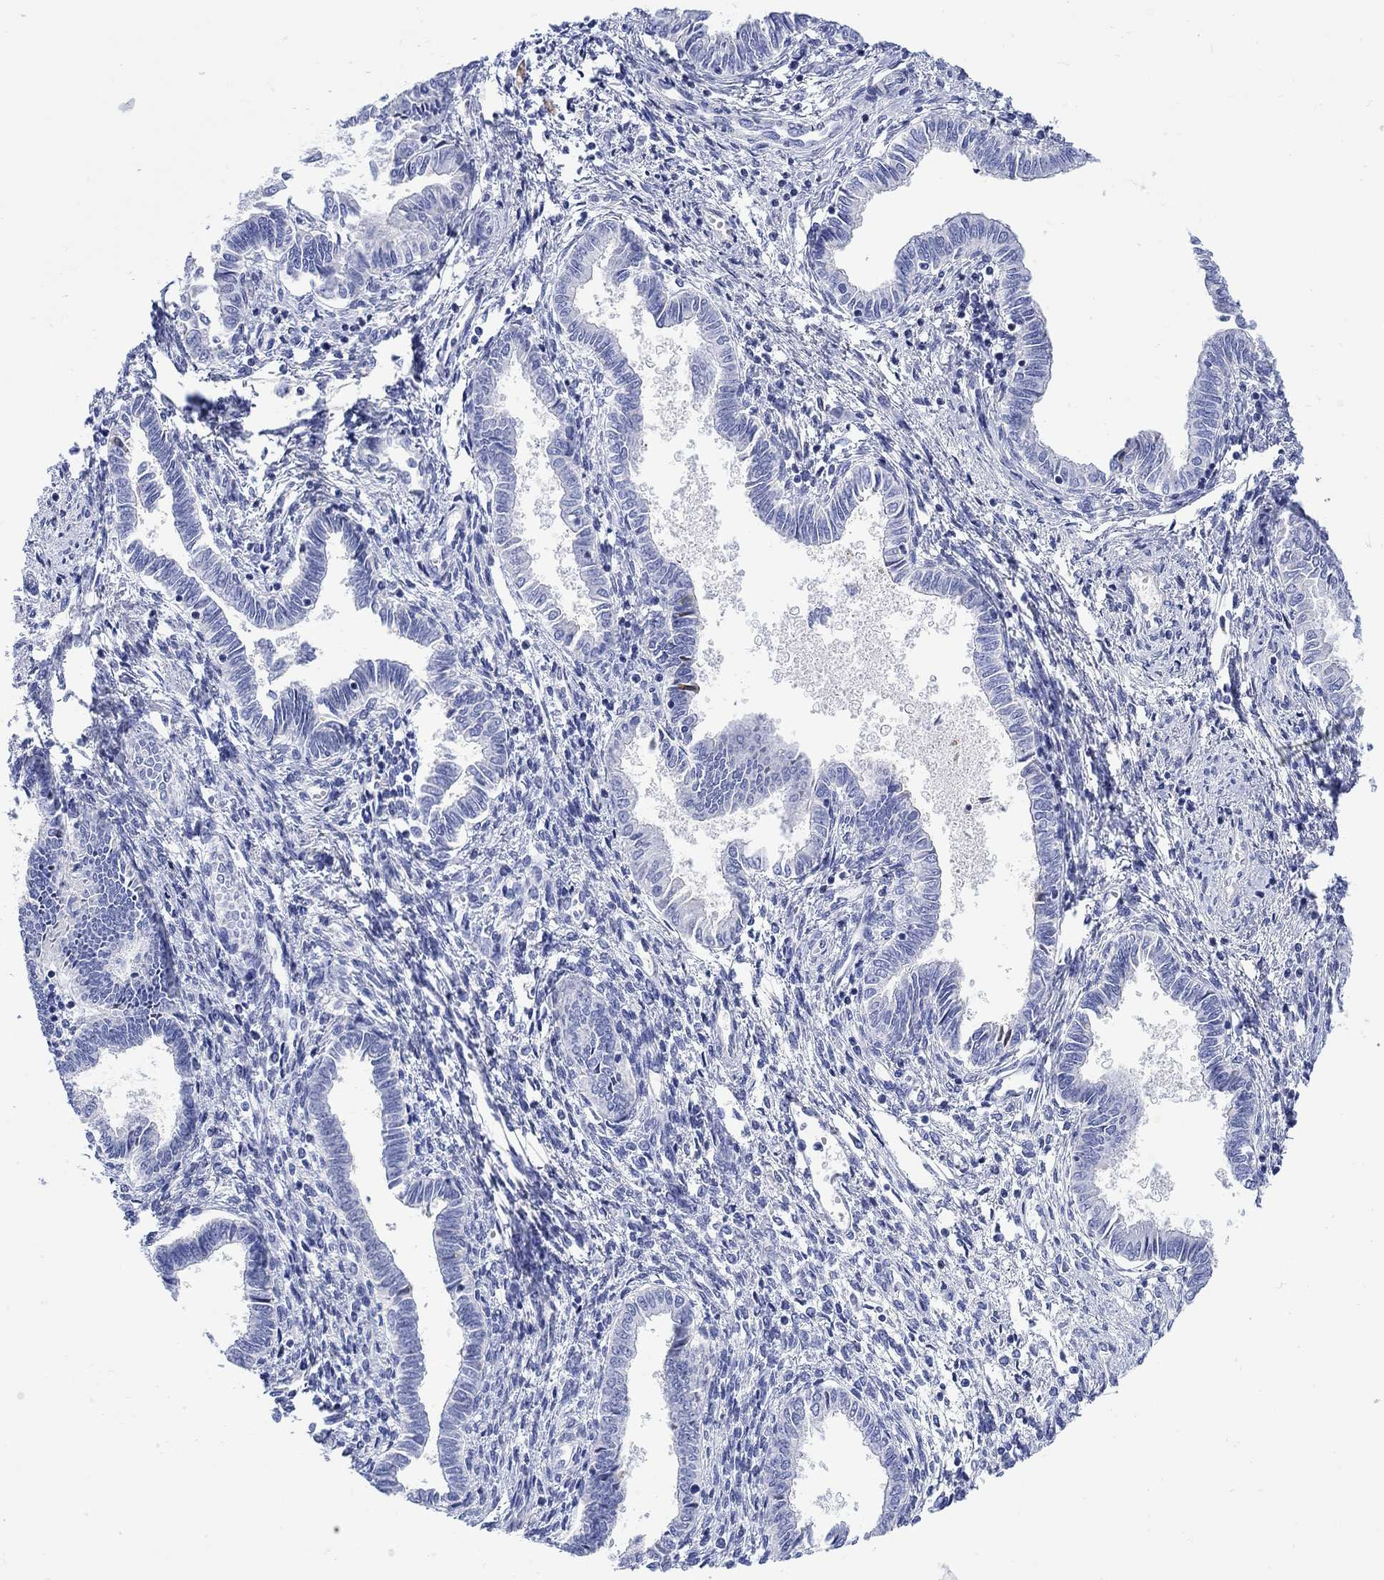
{"staining": {"intensity": "negative", "quantity": "none", "location": "none"}, "tissue": "cervical cancer", "cell_type": "Tumor cells", "image_type": "cancer", "snomed": [{"axis": "morphology", "description": "Adenocarcinoma, NOS"}, {"axis": "topography", "description": "Cervix"}], "caption": "Tumor cells show no significant positivity in cervical adenocarcinoma.", "gene": "MYL1", "patient": {"sex": "female", "age": 42}}